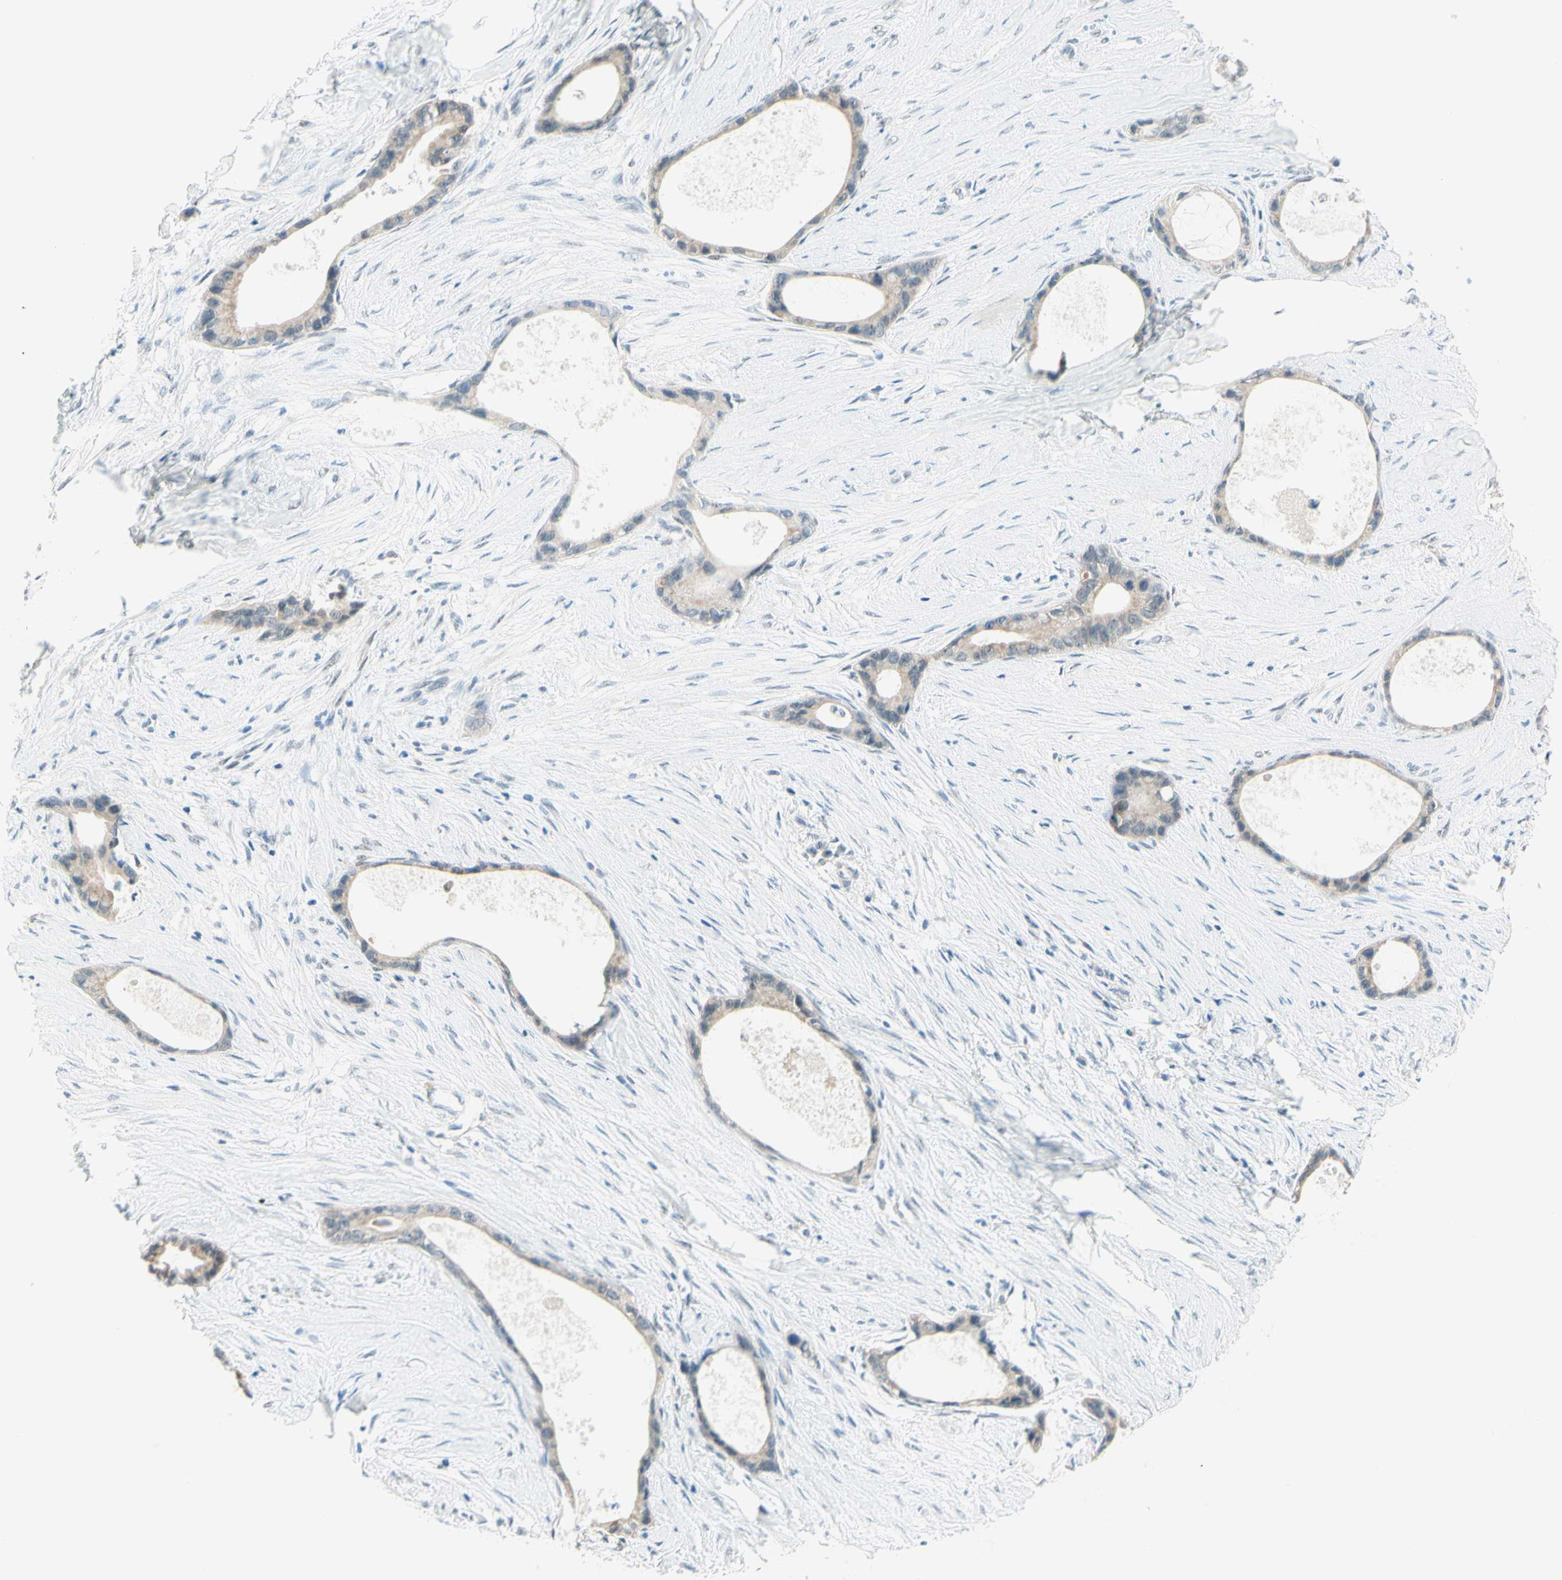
{"staining": {"intensity": "weak", "quantity": "25%-75%", "location": "cytoplasmic/membranous"}, "tissue": "liver cancer", "cell_type": "Tumor cells", "image_type": "cancer", "snomed": [{"axis": "morphology", "description": "Cholangiocarcinoma"}, {"axis": "topography", "description": "Liver"}], "caption": "High-magnification brightfield microscopy of liver cancer (cholangiocarcinoma) stained with DAB (brown) and counterstained with hematoxylin (blue). tumor cells exhibit weak cytoplasmic/membranous staining is seen in approximately25%-75% of cells. (DAB (3,3'-diaminobenzidine) IHC with brightfield microscopy, high magnification).", "gene": "JPH1", "patient": {"sex": "female", "age": 55}}